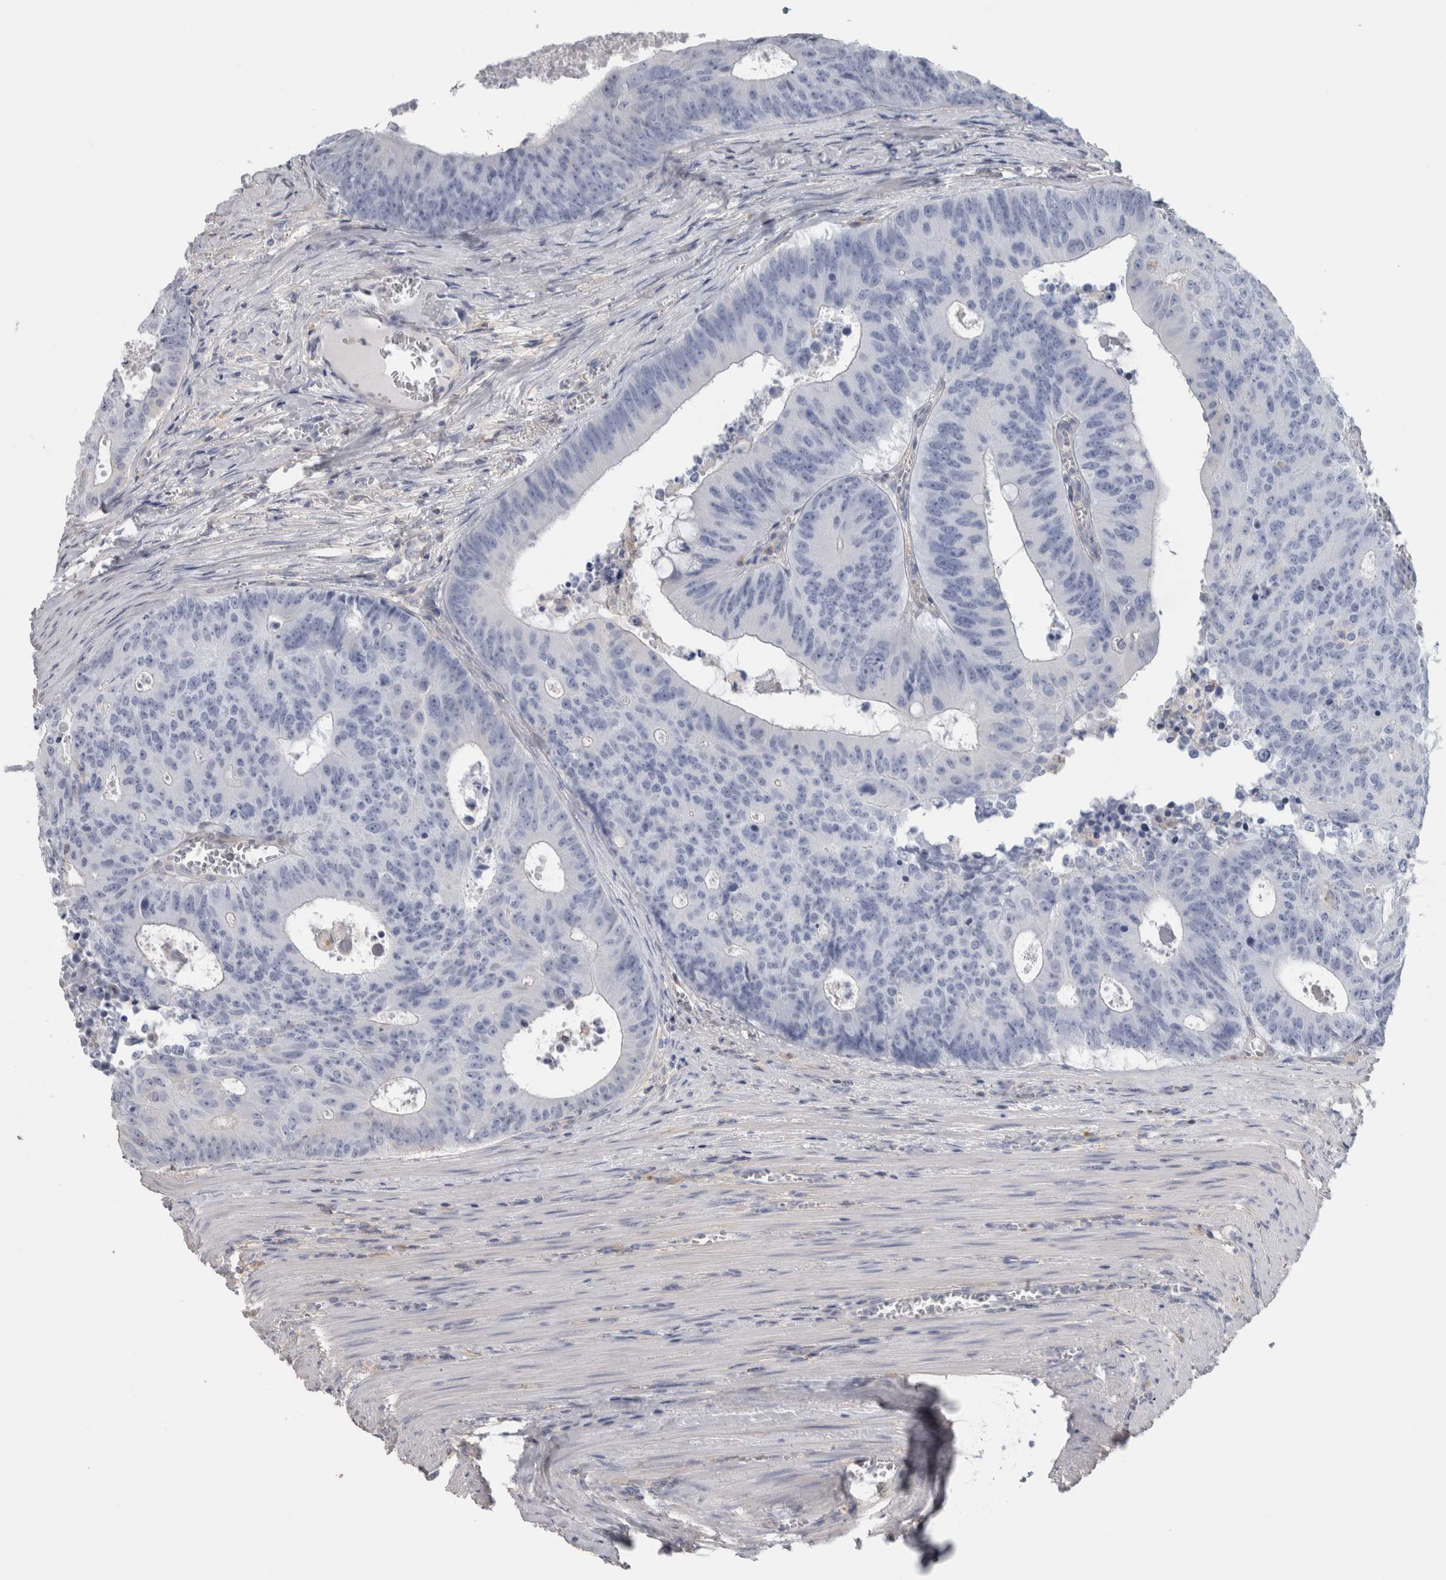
{"staining": {"intensity": "negative", "quantity": "none", "location": "none"}, "tissue": "colorectal cancer", "cell_type": "Tumor cells", "image_type": "cancer", "snomed": [{"axis": "morphology", "description": "Adenocarcinoma, NOS"}, {"axis": "topography", "description": "Colon"}], "caption": "Tumor cells show no significant protein expression in colorectal adenocarcinoma.", "gene": "SCRN1", "patient": {"sex": "male", "age": 87}}